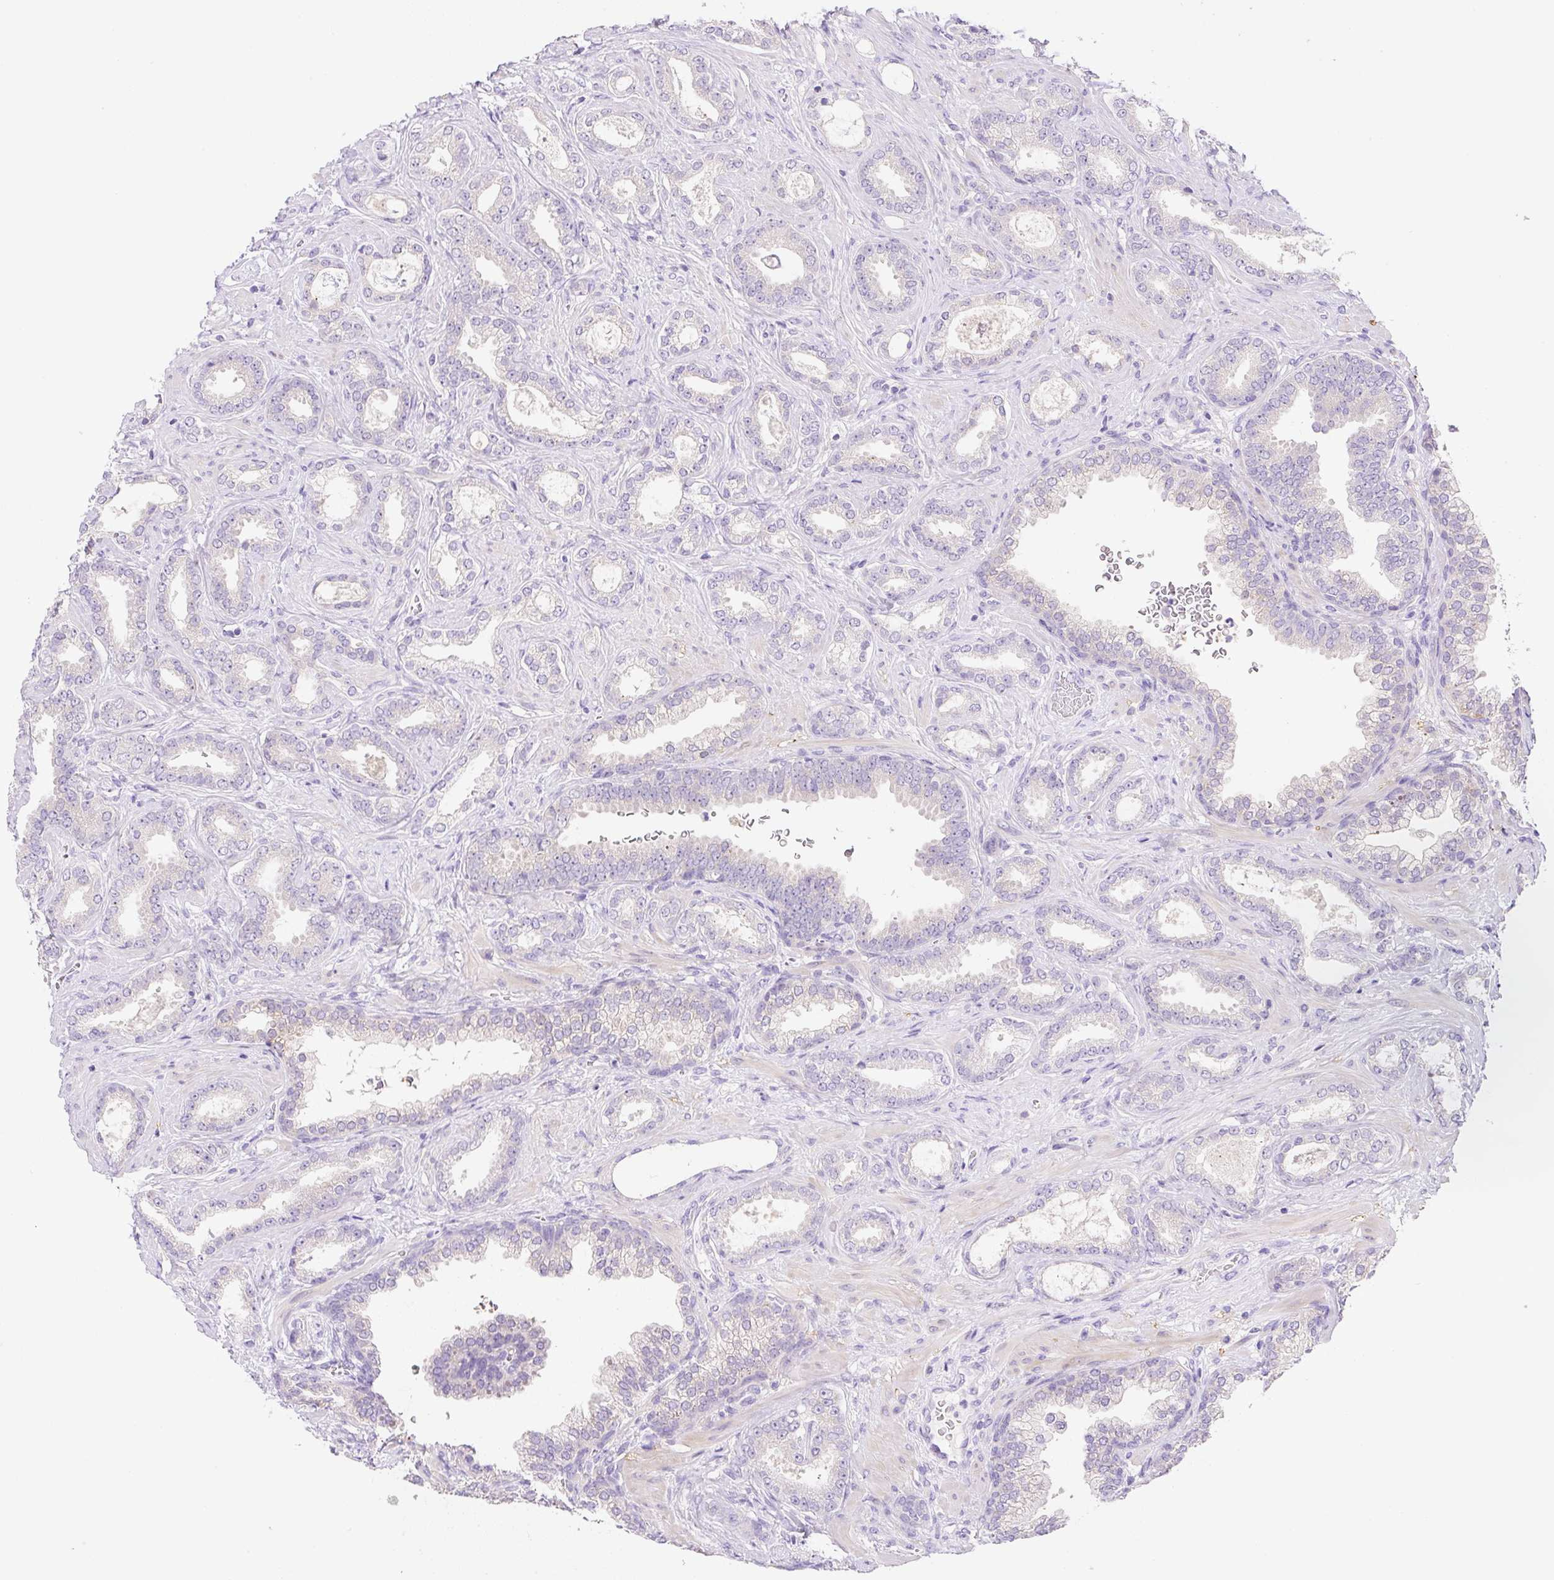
{"staining": {"intensity": "negative", "quantity": "none", "location": "none"}, "tissue": "prostate cancer", "cell_type": "Tumor cells", "image_type": "cancer", "snomed": [{"axis": "morphology", "description": "Adenocarcinoma, High grade"}, {"axis": "topography", "description": "Prostate"}], "caption": "Immunohistochemistry (IHC) photomicrograph of neoplastic tissue: human prostate cancer stained with DAB (3,3'-diaminobenzidine) reveals no significant protein staining in tumor cells.", "gene": "NDST3", "patient": {"sex": "male", "age": 58}}